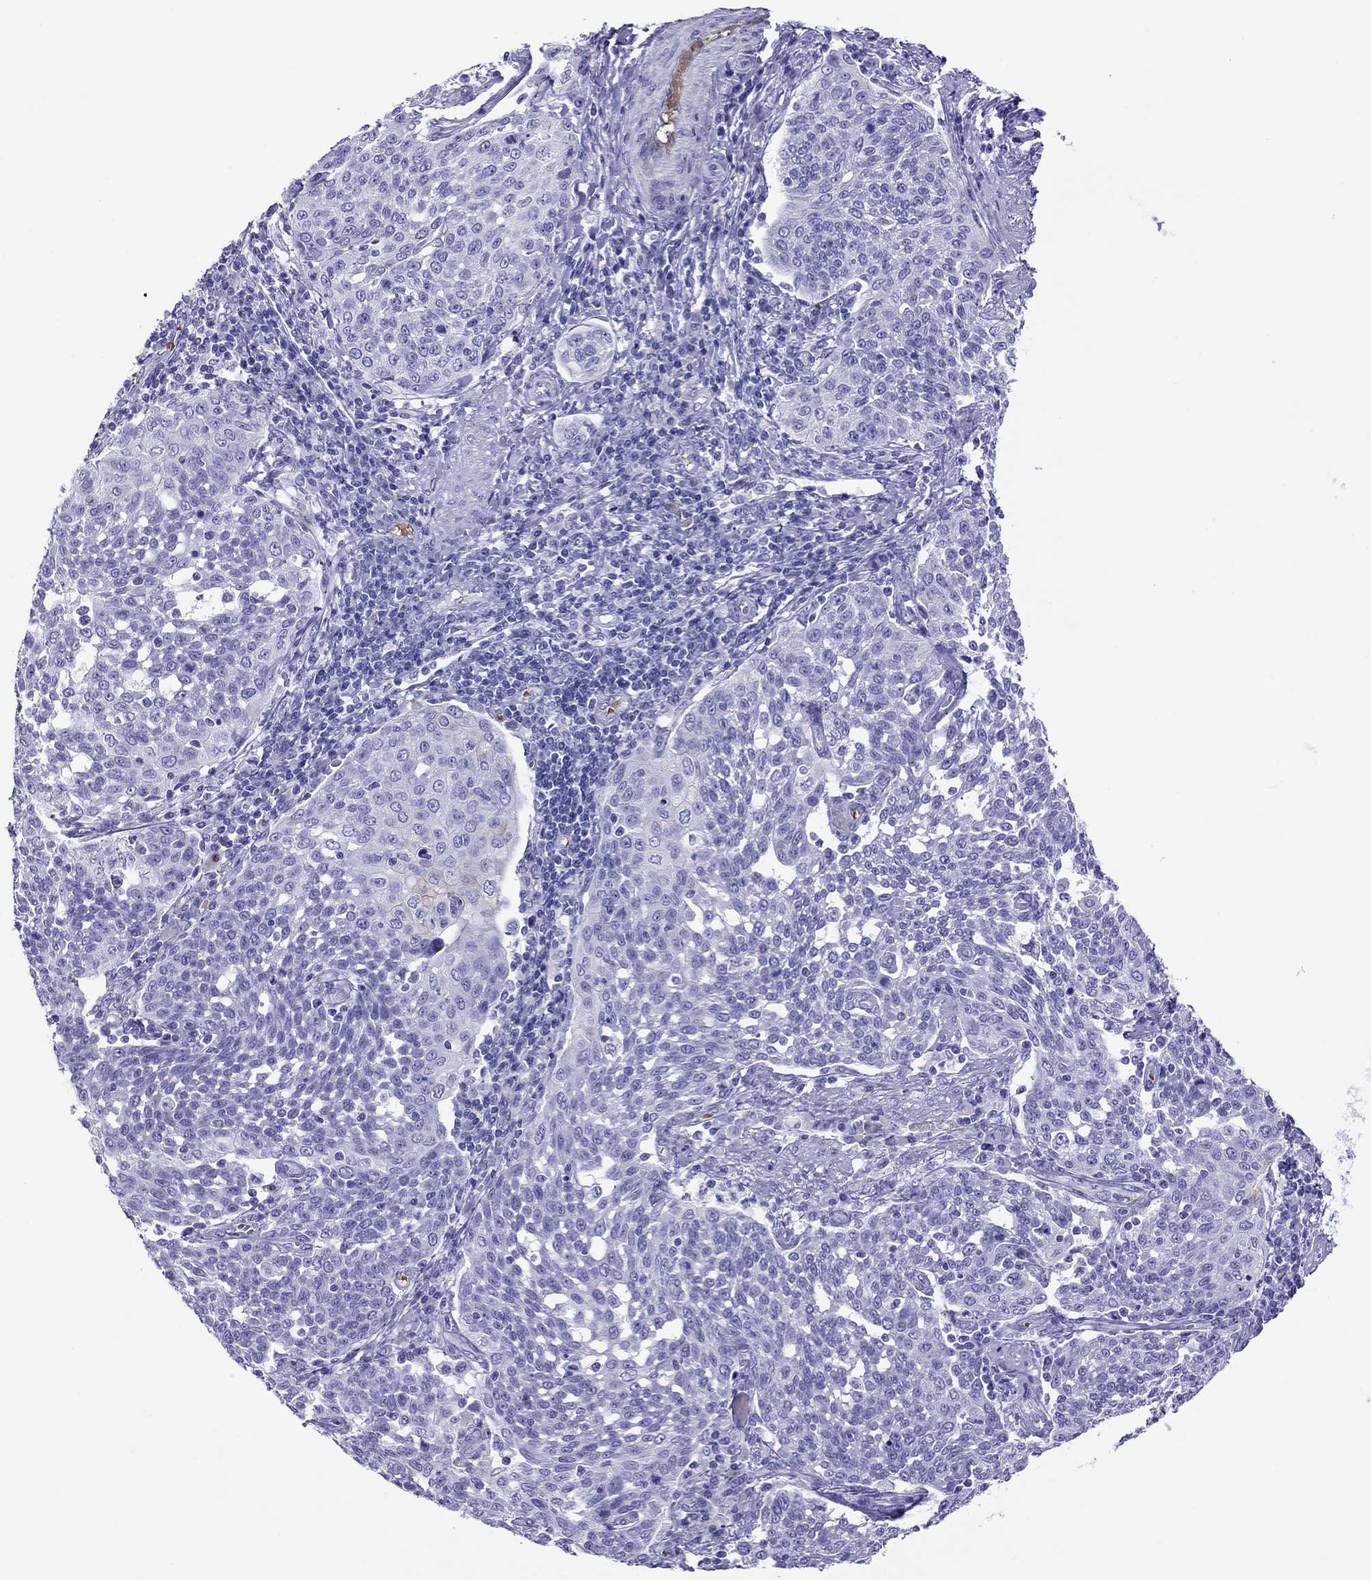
{"staining": {"intensity": "negative", "quantity": "none", "location": "none"}, "tissue": "cervical cancer", "cell_type": "Tumor cells", "image_type": "cancer", "snomed": [{"axis": "morphology", "description": "Squamous cell carcinoma, NOS"}, {"axis": "topography", "description": "Cervix"}], "caption": "Histopathology image shows no protein positivity in tumor cells of cervical squamous cell carcinoma tissue.", "gene": "PTPRN", "patient": {"sex": "female", "age": 34}}